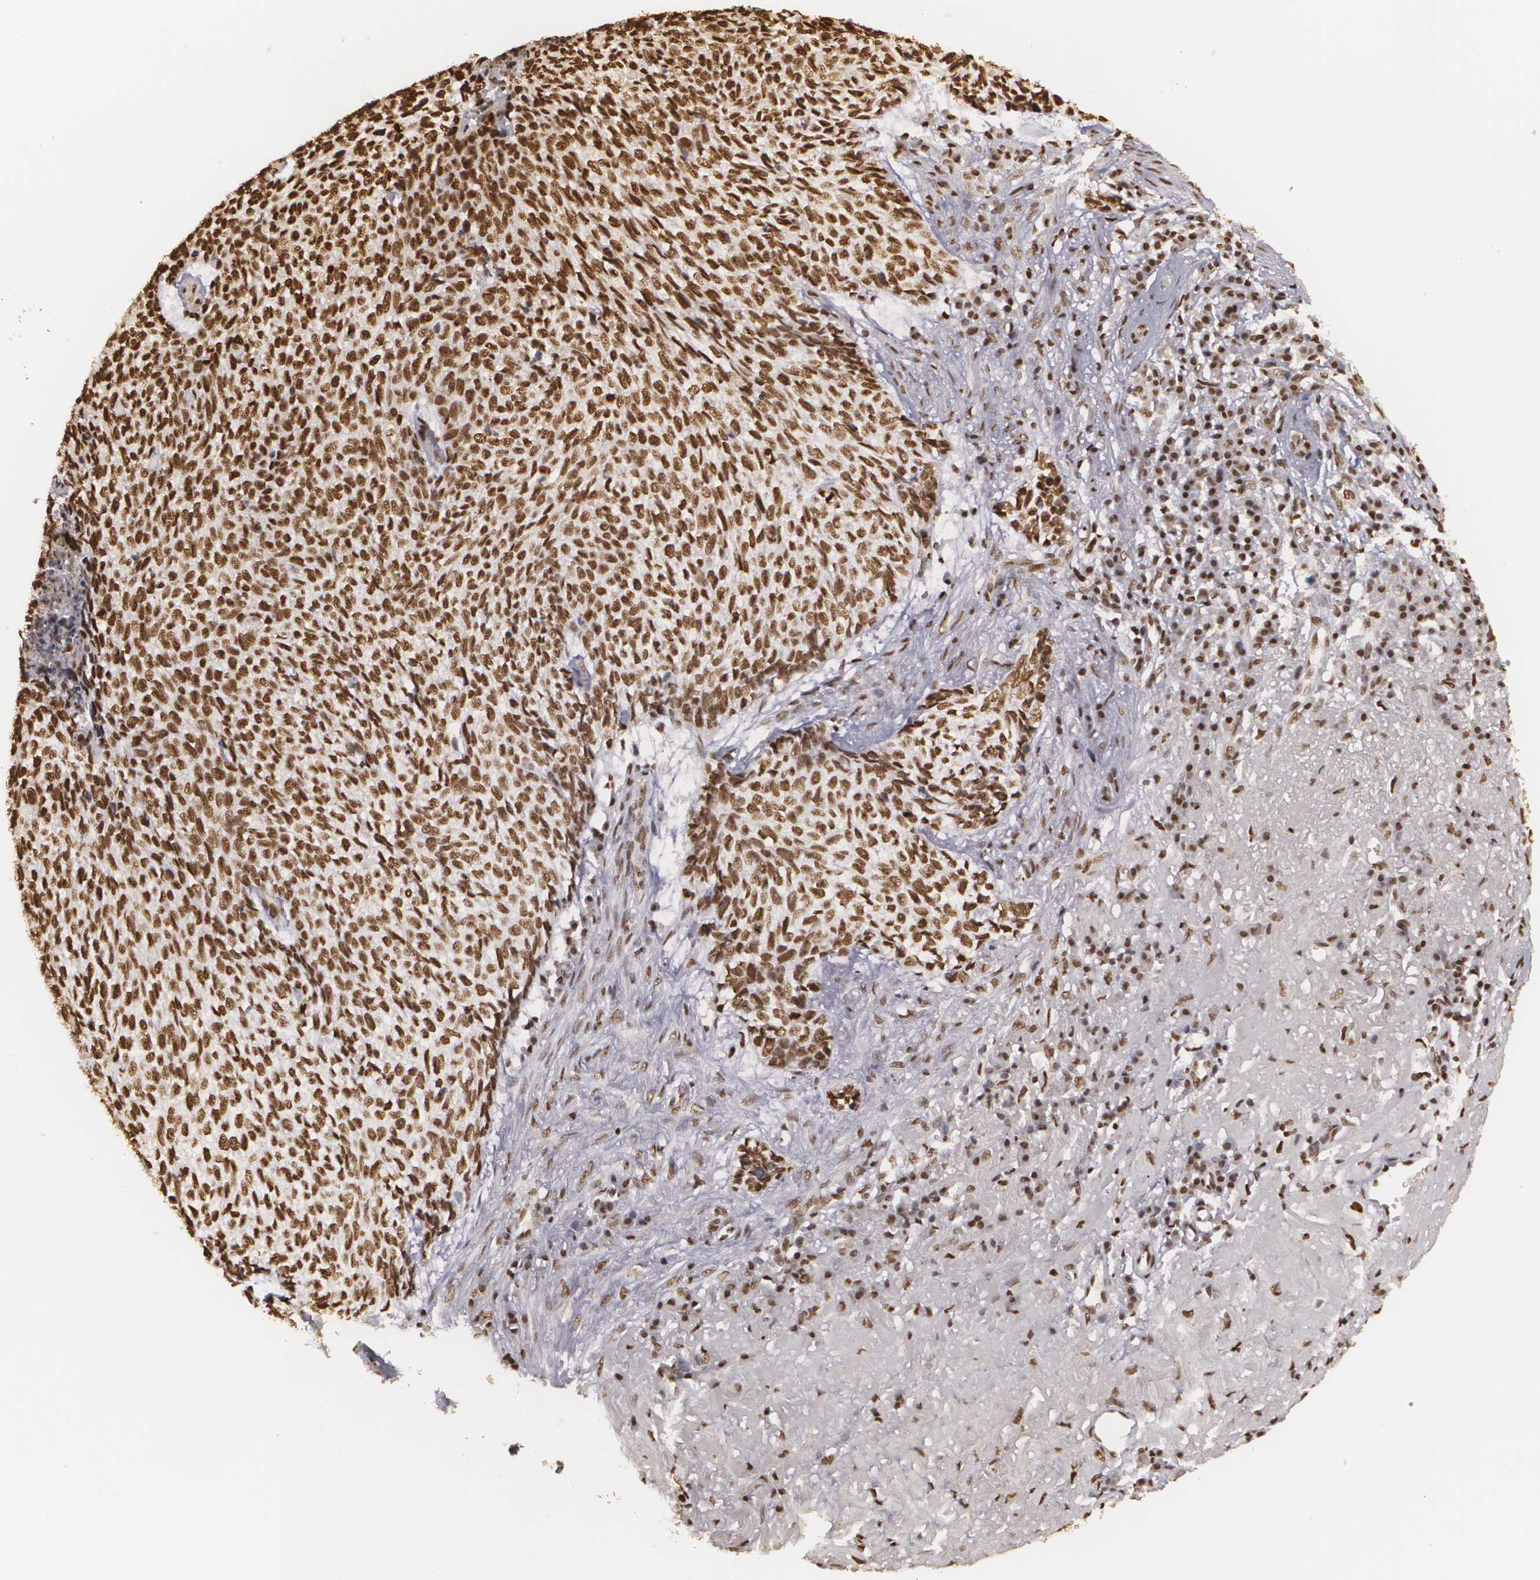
{"staining": {"intensity": "strong", "quantity": ">75%", "location": "cytoplasmic/membranous,nuclear"}, "tissue": "skin cancer", "cell_type": "Tumor cells", "image_type": "cancer", "snomed": [{"axis": "morphology", "description": "Basal cell carcinoma"}, {"axis": "topography", "description": "Skin"}], "caption": "This is a micrograph of immunohistochemistry (IHC) staining of skin cancer, which shows strong staining in the cytoplasmic/membranous and nuclear of tumor cells.", "gene": "RCOR1", "patient": {"sex": "female", "age": 89}}